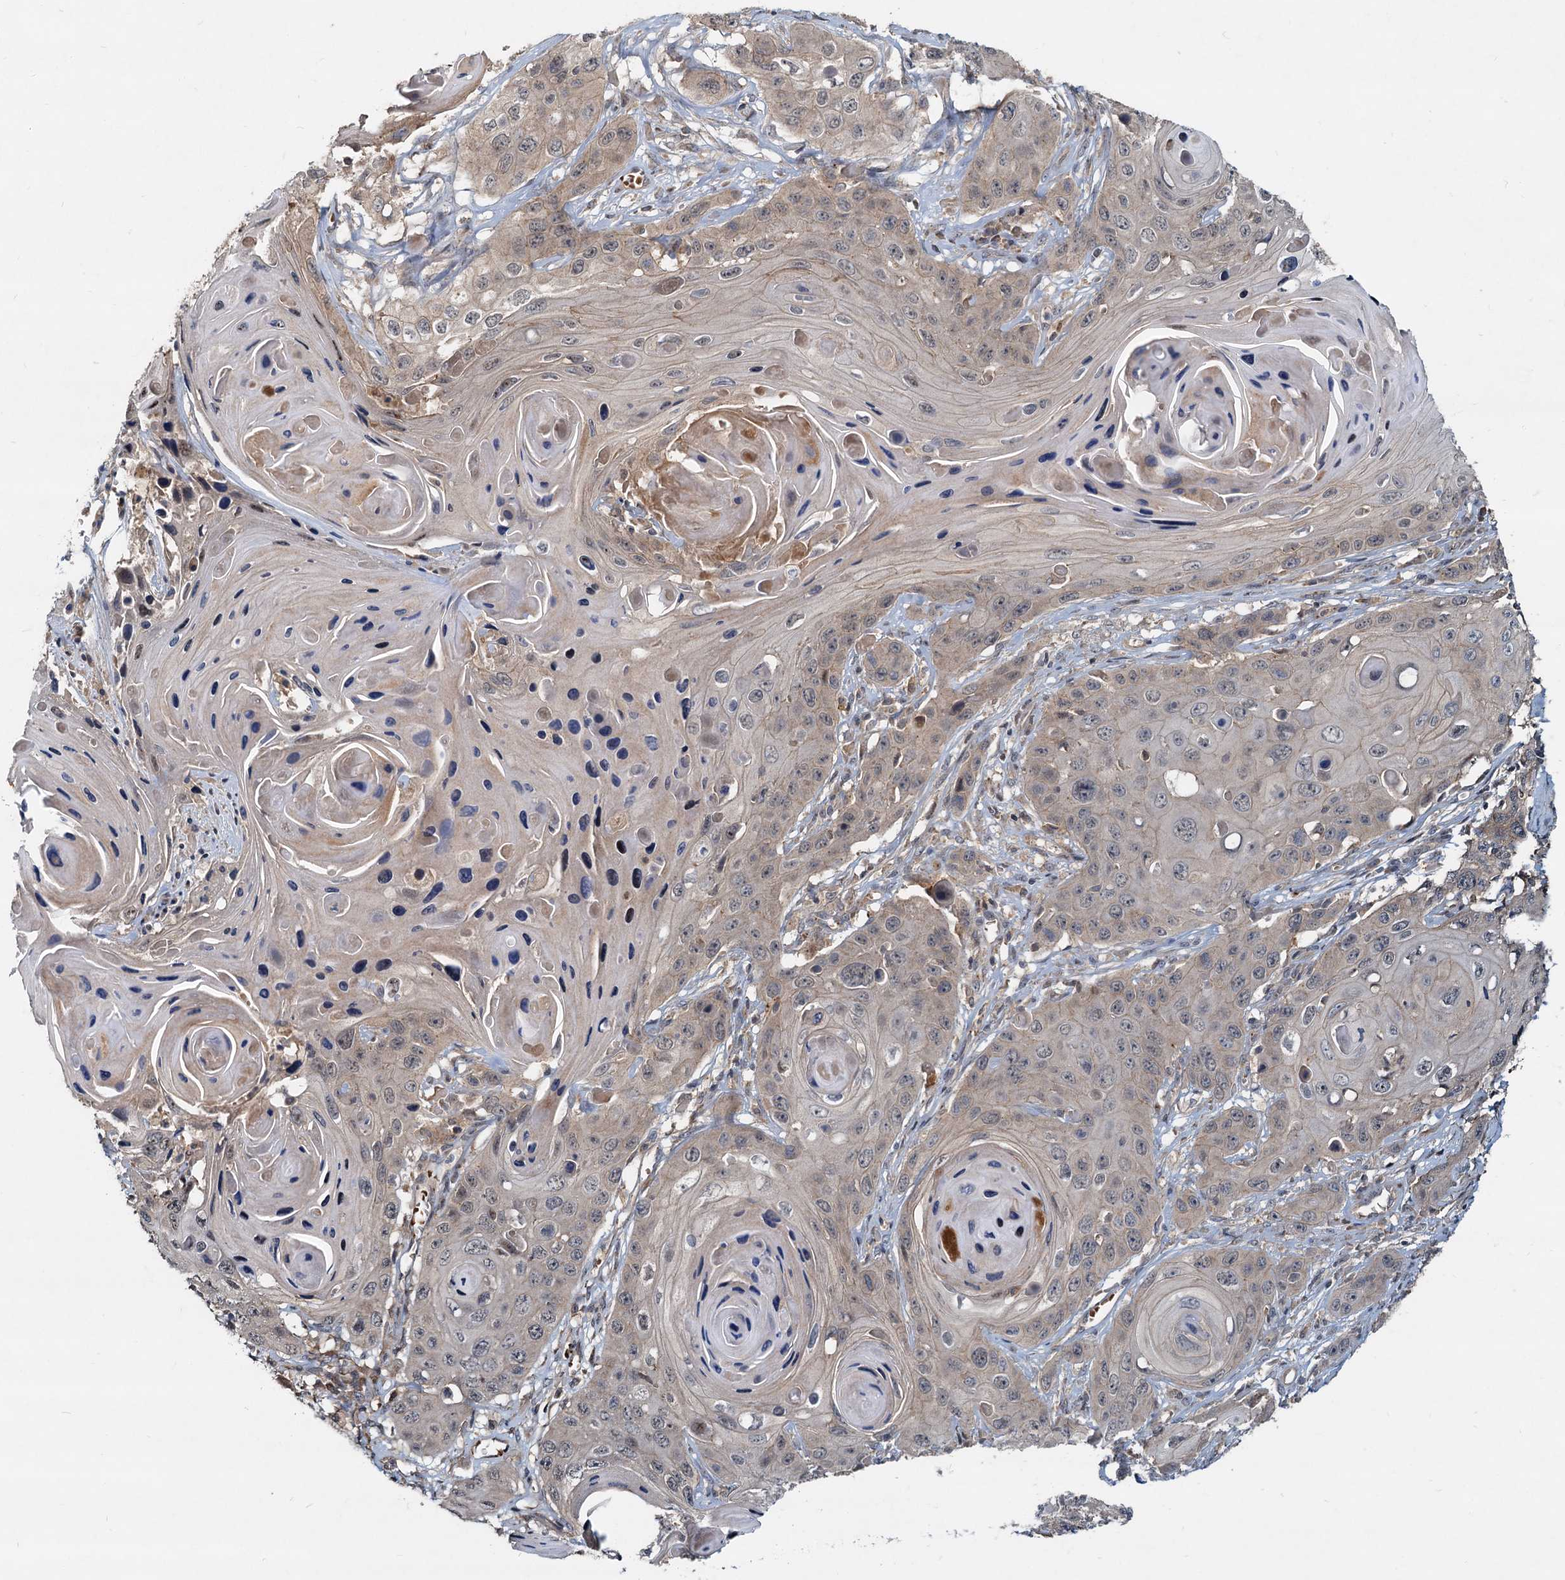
{"staining": {"intensity": "weak", "quantity": "25%-75%", "location": "cytoplasmic/membranous,nuclear"}, "tissue": "skin cancer", "cell_type": "Tumor cells", "image_type": "cancer", "snomed": [{"axis": "morphology", "description": "Squamous cell carcinoma, NOS"}, {"axis": "topography", "description": "Skin"}], "caption": "Protein staining by immunohistochemistry (IHC) demonstrates weak cytoplasmic/membranous and nuclear staining in approximately 25%-75% of tumor cells in skin squamous cell carcinoma. Immunohistochemistry (ihc) stains the protein of interest in brown and the nuclei are stained blue.", "gene": "CEP68", "patient": {"sex": "male", "age": 55}}